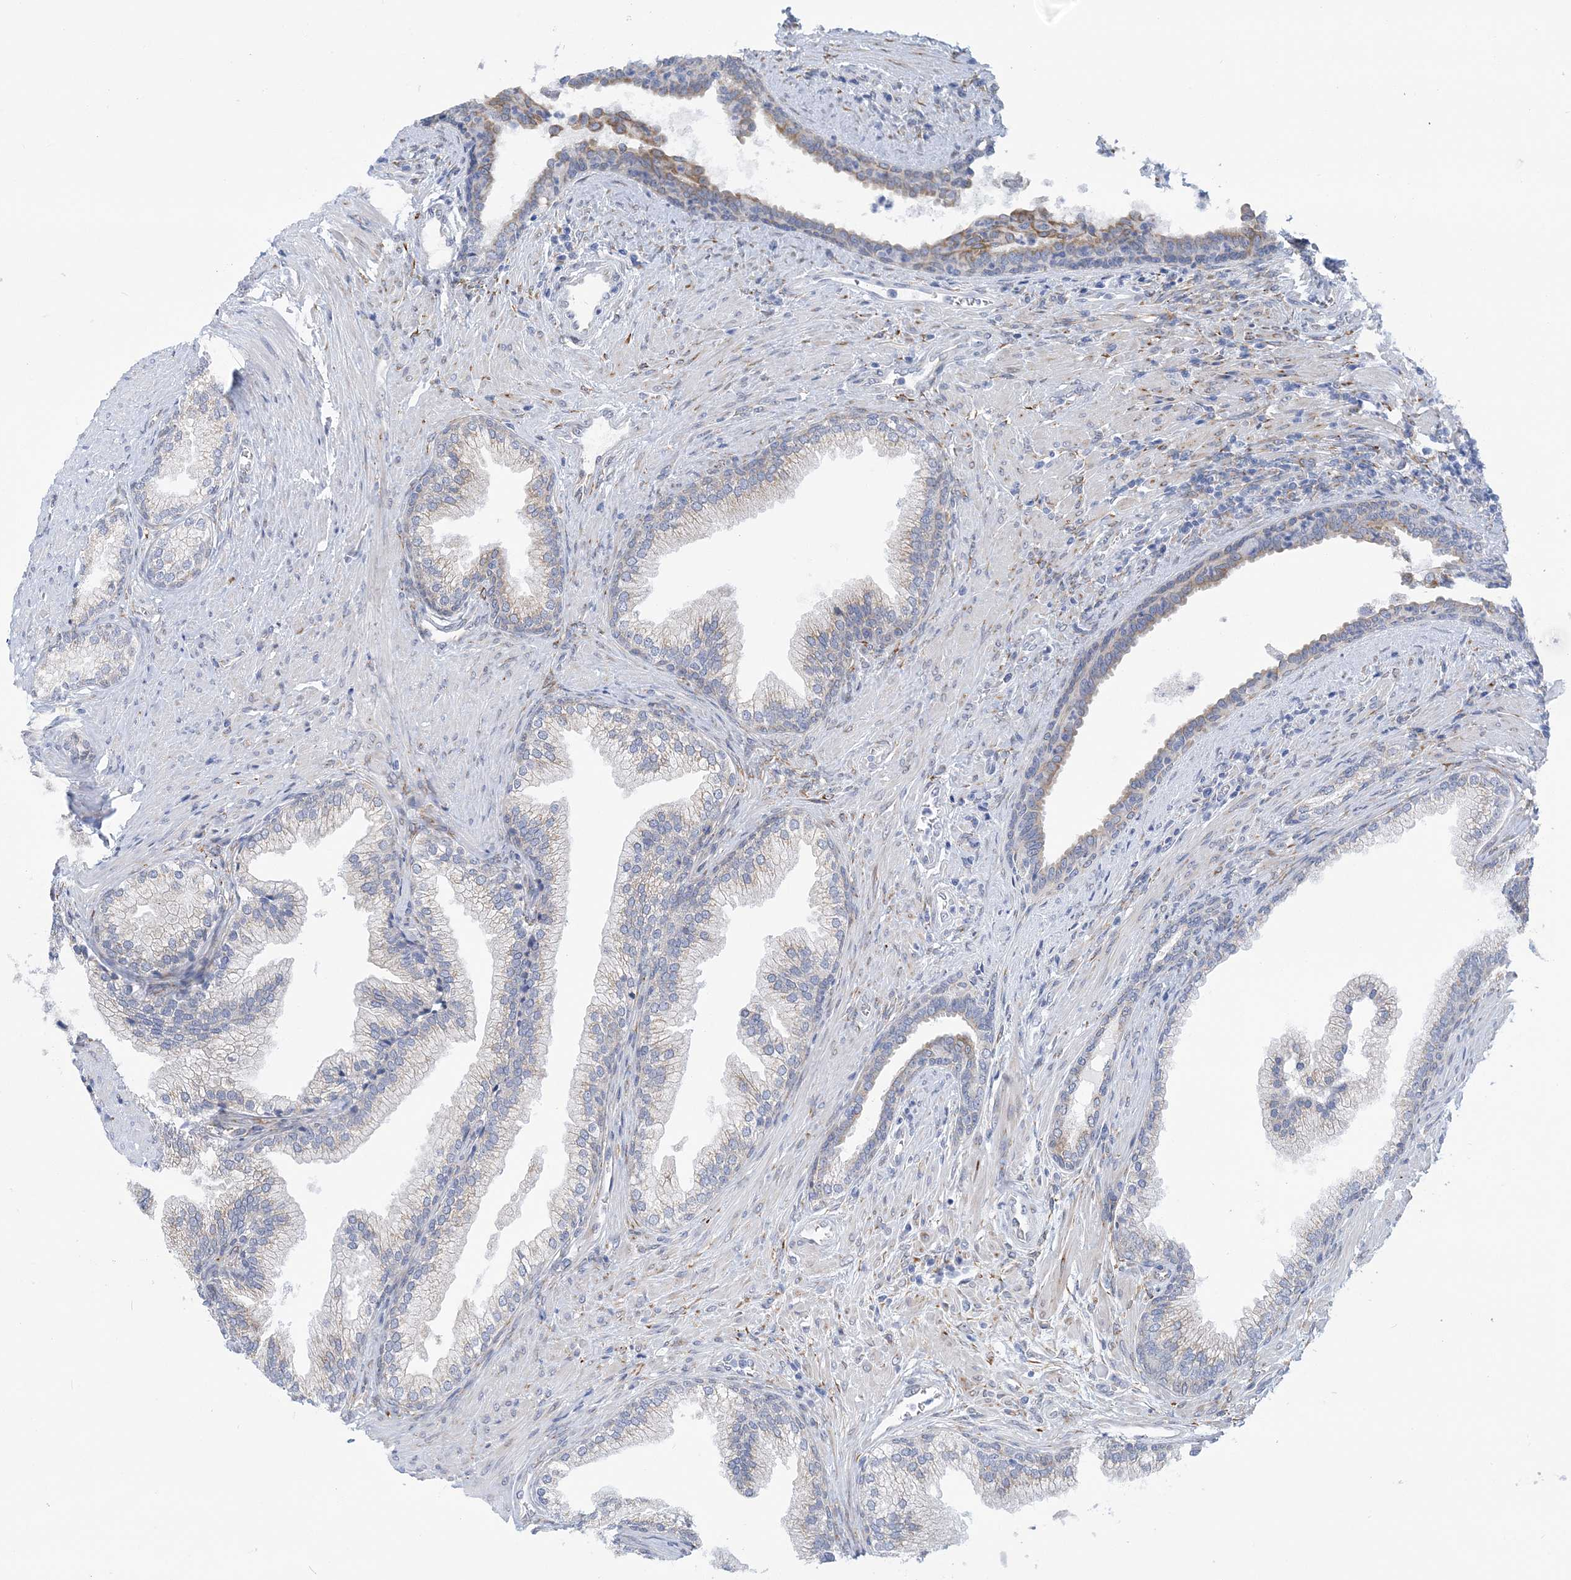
{"staining": {"intensity": "weak", "quantity": "25%-75%", "location": "cytoplasmic/membranous"}, "tissue": "prostate", "cell_type": "Glandular cells", "image_type": "normal", "snomed": [{"axis": "morphology", "description": "Normal tissue, NOS"}, {"axis": "topography", "description": "Prostate"}], "caption": "IHC (DAB) staining of normal prostate demonstrates weak cytoplasmic/membranous protein staining in approximately 25%-75% of glandular cells.", "gene": "PLEKHG4B", "patient": {"sex": "male", "age": 76}}